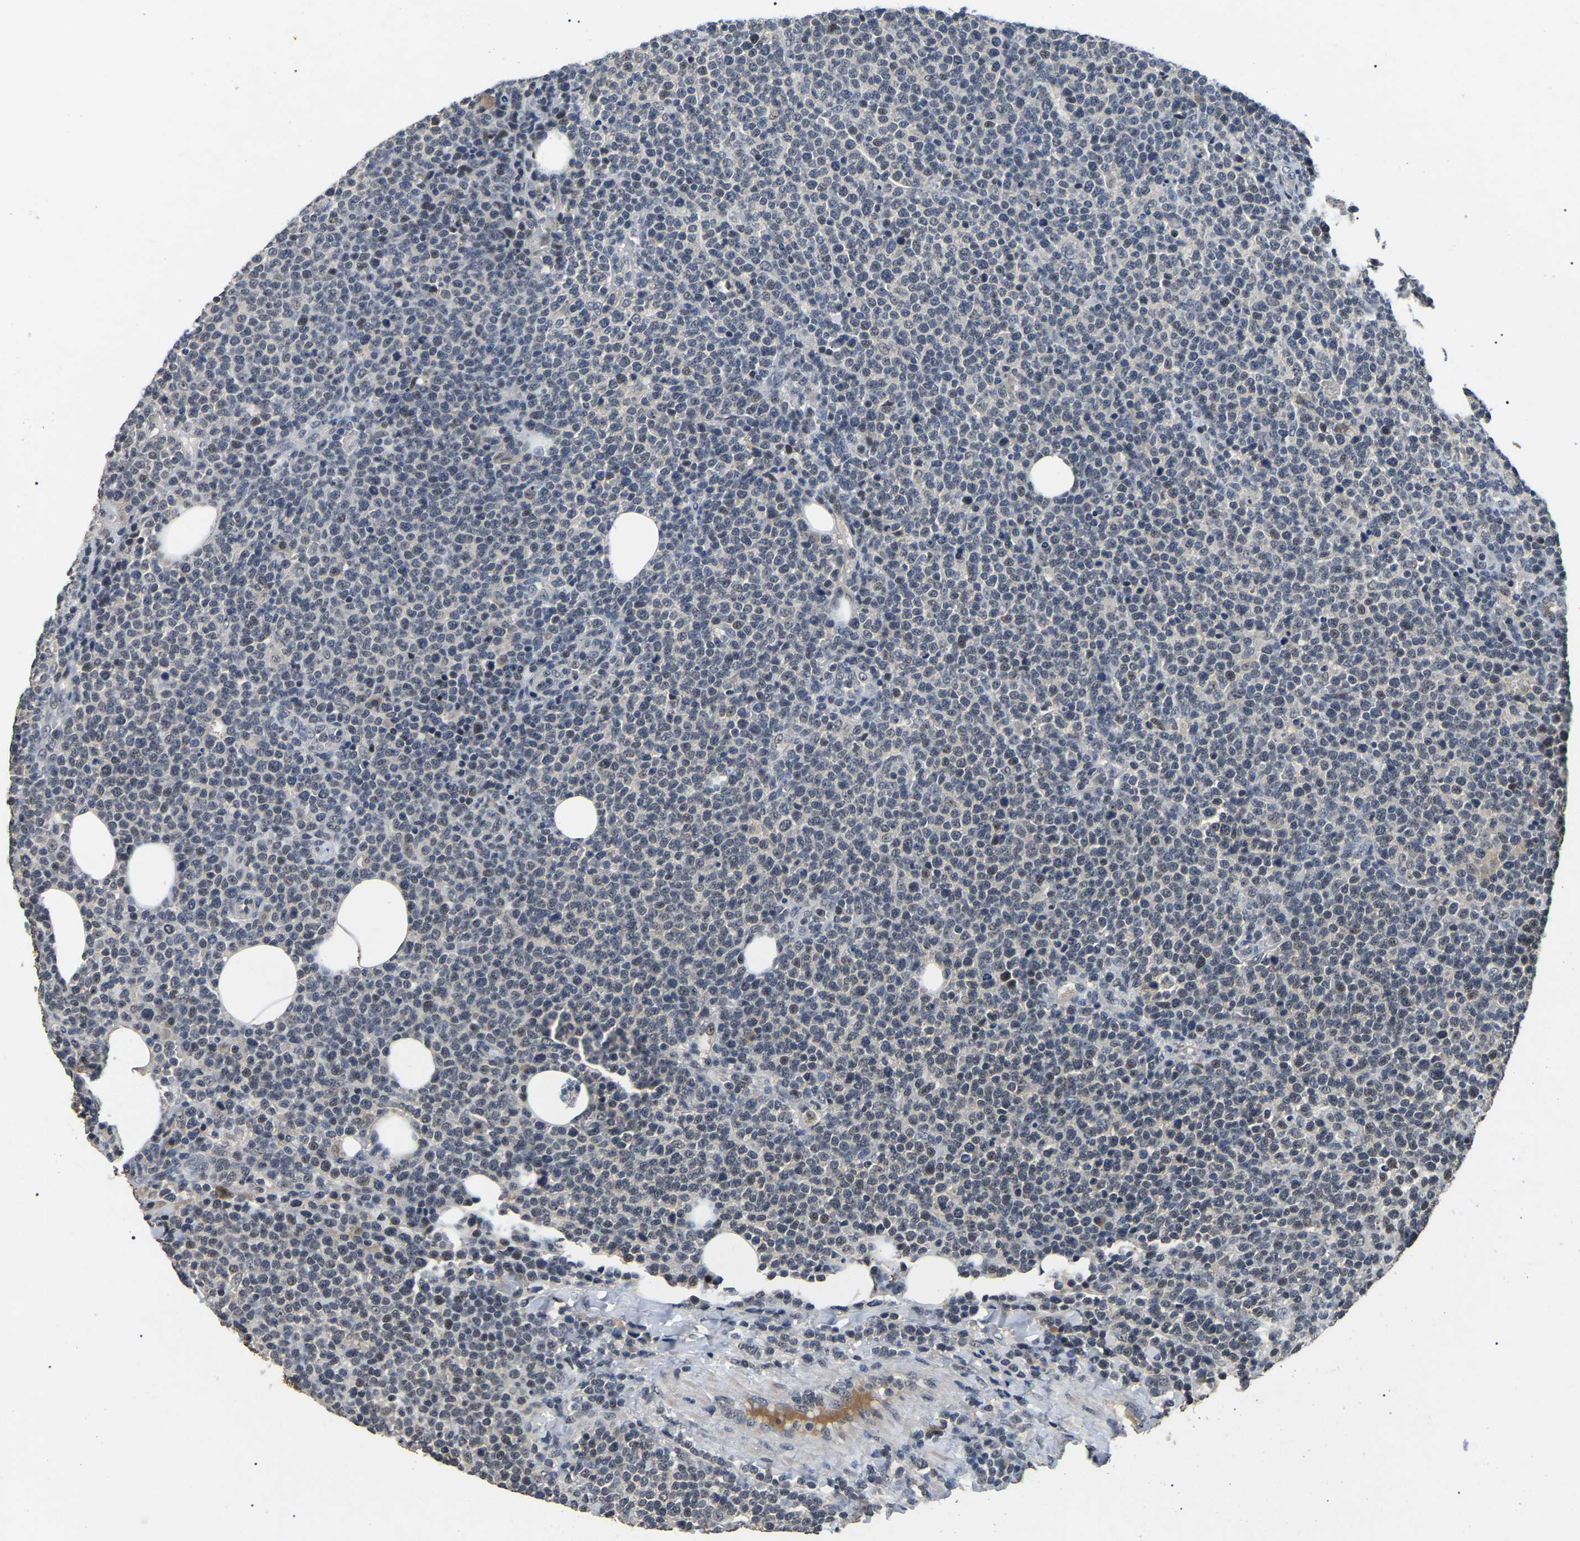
{"staining": {"intensity": "negative", "quantity": "none", "location": "none"}, "tissue": "lymphoma", "cell_type": "Tumor cells", "image_type": "cancer", "snomed": [{"axis": "morphology", "description": "Malignant lymphoma, non-Hodgkin's type, High grade"}, {"axis": "topography", "description": "Lymph node"}], "caption": "High-grade malignant lymphoma, non-Hodgkin's type was stained to show a protein in brown. There is no significant positivity in tumor cells. Nuclei are stained in blue.", "gene": "PPM1E", "patient": {"sex": "male", "age": 61}}